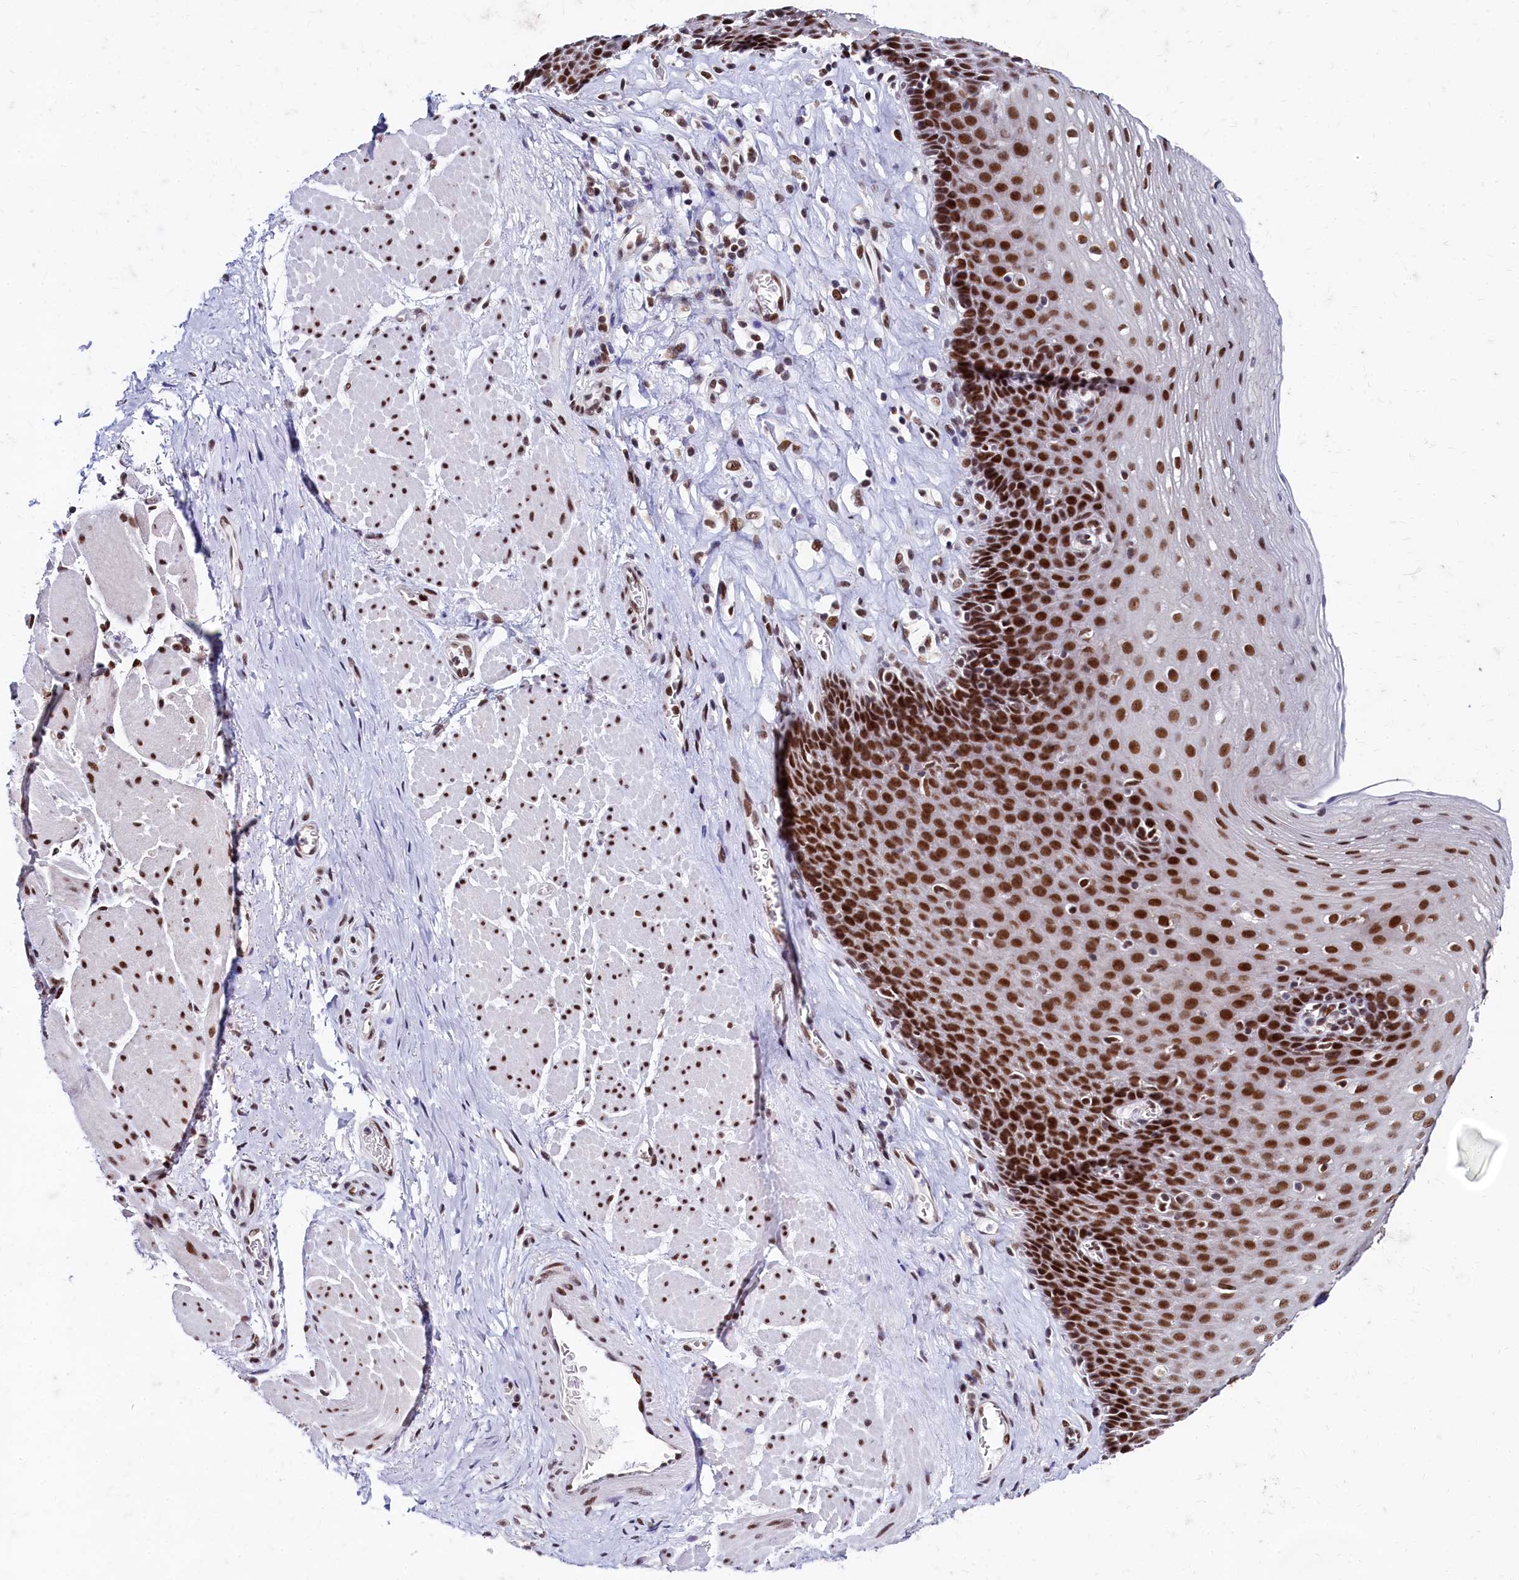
{"staining": {"intensity": "strong", "quantity": ">75%", "location": "nuclear"}, "tissue": "esophagus", "cell_type": "Squamous epithelial cells", "image_type": "normal", "snomed": [{"axis": "morphology", "description": "Normal tissue, NOS"}, {"axis": "topography", "description": "Esophagus"}], "caption": "Approximately >75% of squamous epithelial cells in normal esophagus demonstrate strong nuclear protein staining as visualized by brown immunohistochemical staining.", "gene": "CPSF7", "patient": {"sex": "female", "age": 66}}